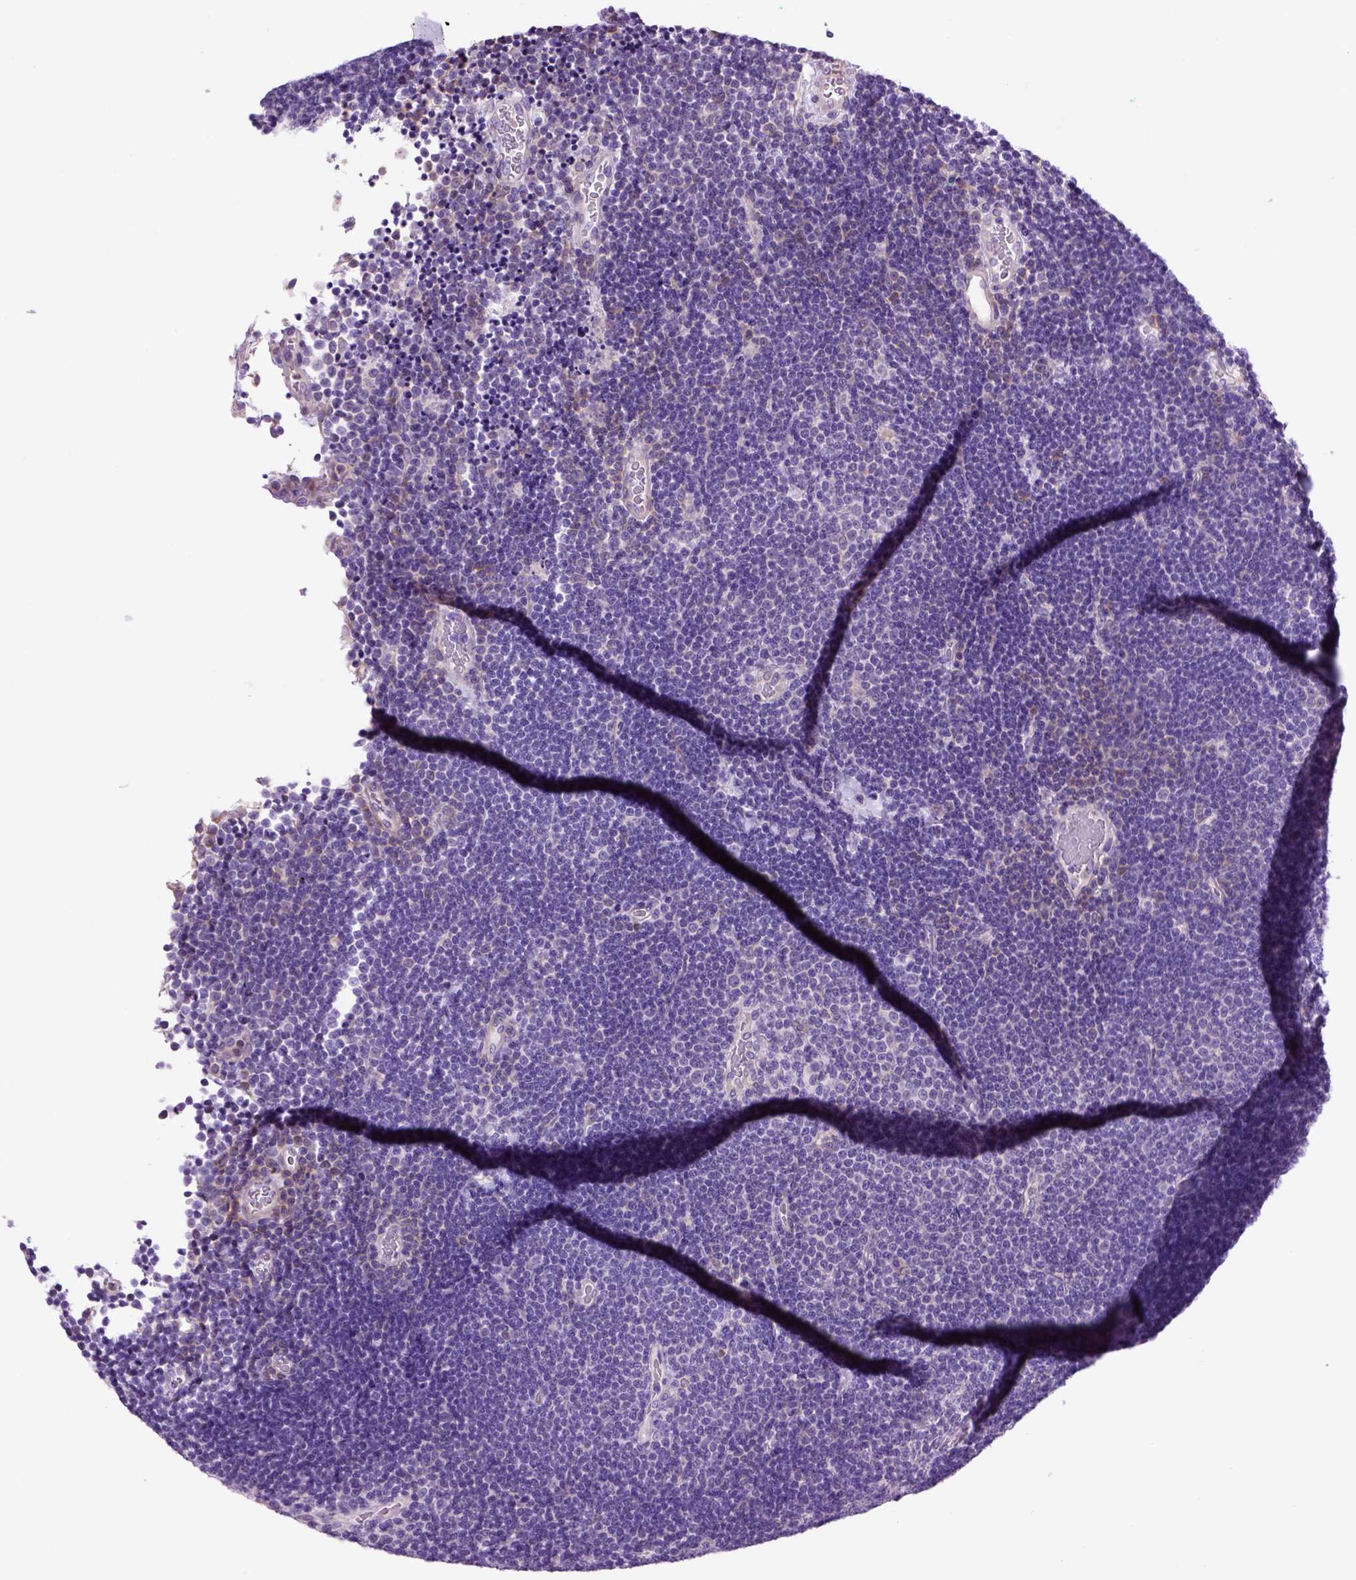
{"staining": {"intensity": "negative", "quantity": "none", "location": "none"}, "tissue": "lymphoma", "cell_type": "Tumor cells", "image_type": "cancer", "snomed": [{"axis": "morphology", "description": "Malignant lymphoma, non-Hodgkin's type, Low grade"}, {"axis": "topography", "description": "Brain"}], "caption": "The photomicrograph reveals no significant expression in tumor cells of low-grade malignant lymphoma, non-Hodgkin's type.", "gene": "PIAS3", "patient": {"sex": "female", "age": 66}}